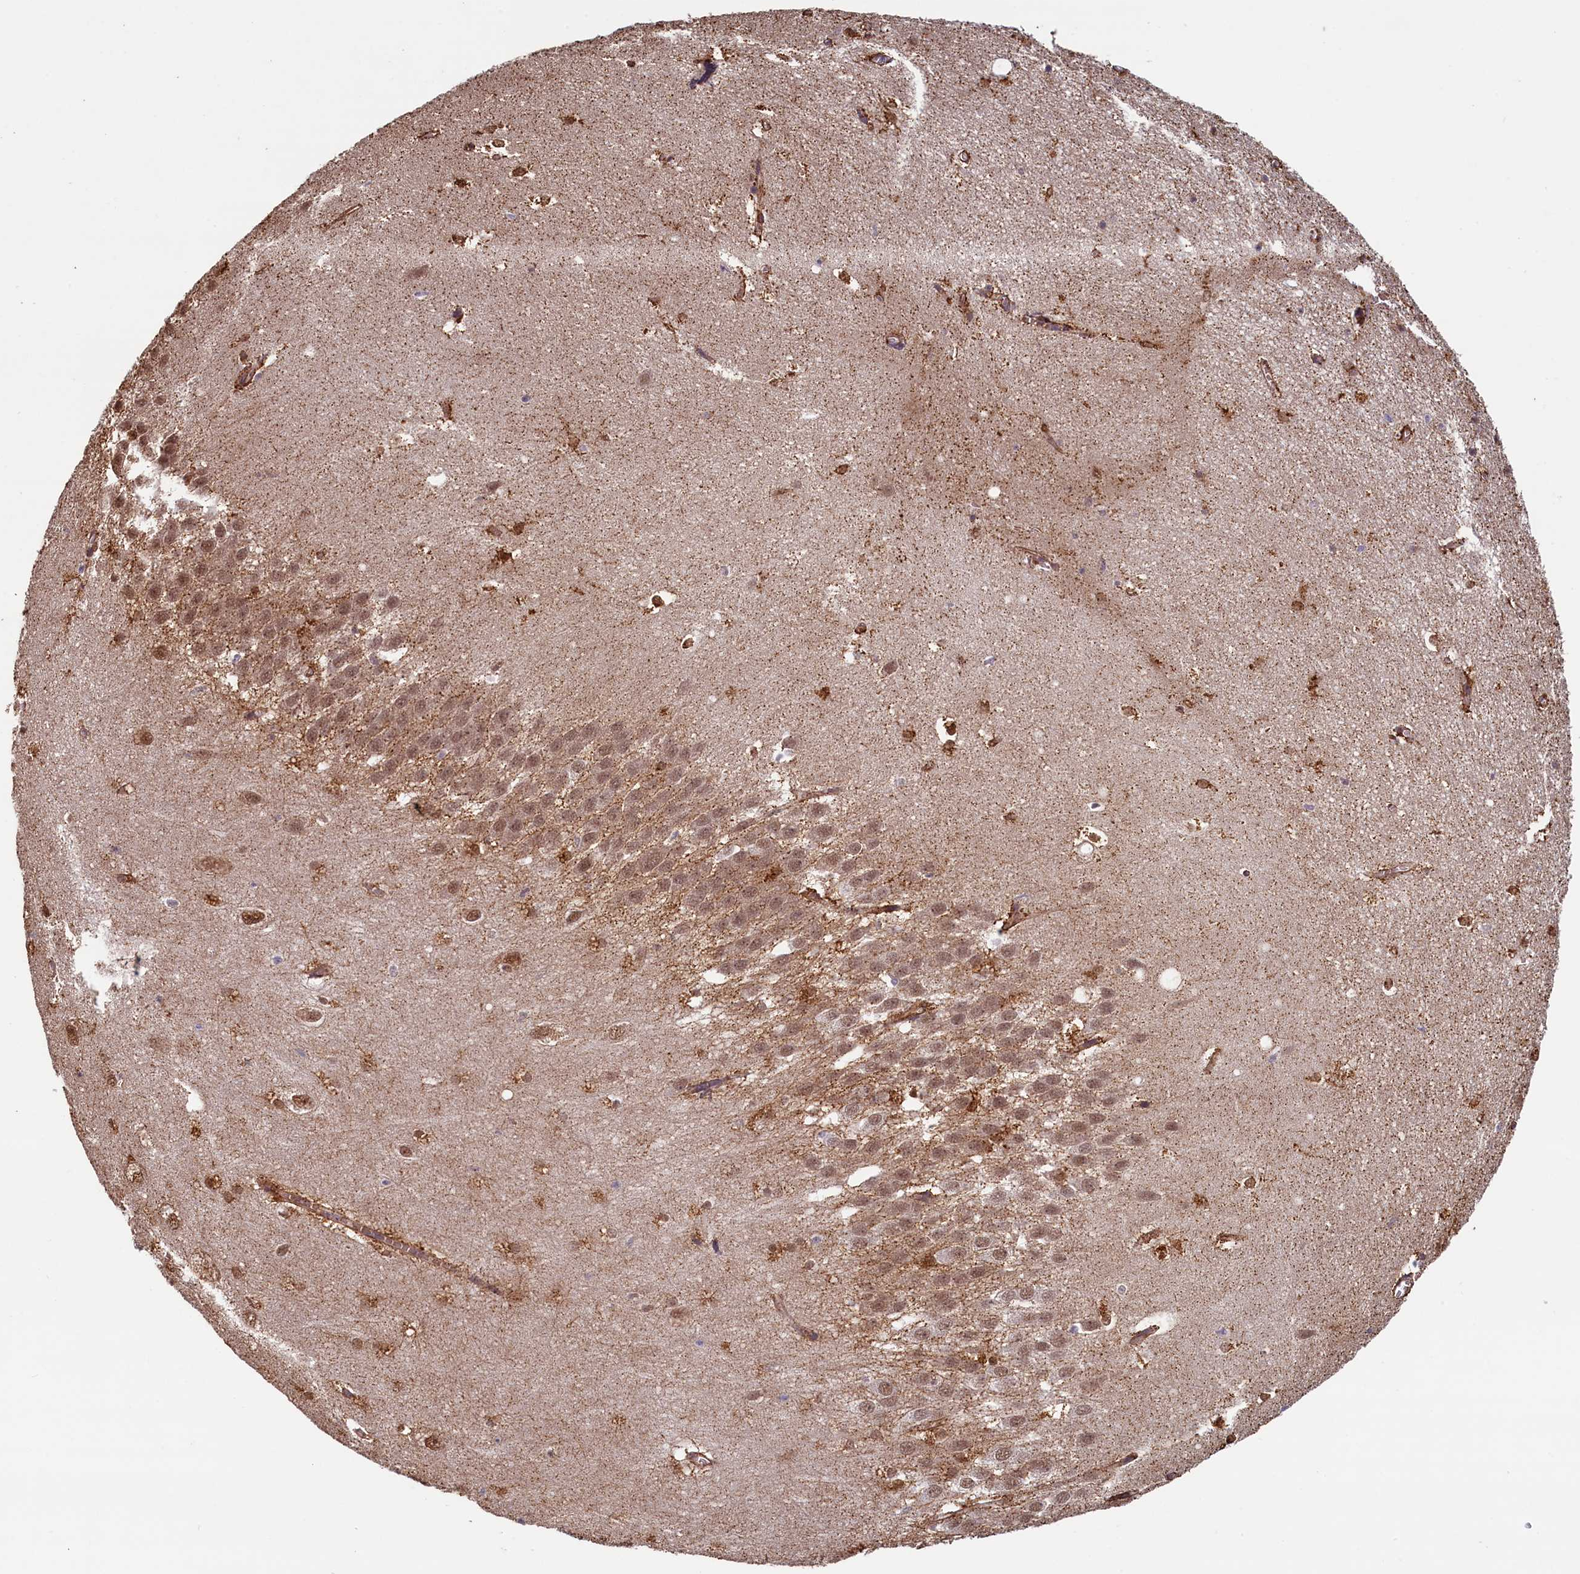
{"staining": {"intensity": "strong", "quantity": "25%-75%", "location": "cytoplasmic/membranous,nuclear"}, "tissue": "hippocampus", "cell_type": "Glial cells", "image_type": "normal", "snomed": [{"axis": "morphology", "description": "Normal tissue, NOS"}, {"axis": "topography", "description": "Hippocampus"}], "caption": "Immunohistochemistry (IHC) micrograph of normal hippocampus: hippocampus stained using immunohistochemistry (IHC) reveals high levels of strong protein expression localized specifically in the cytoplasmic/membranous,nuclear of glial cells, appearing as a cytoplasmic/membranous,nuclear brown color.", "gene": "ACSBG1", "patient": {"sex": "female", "age": 64}}